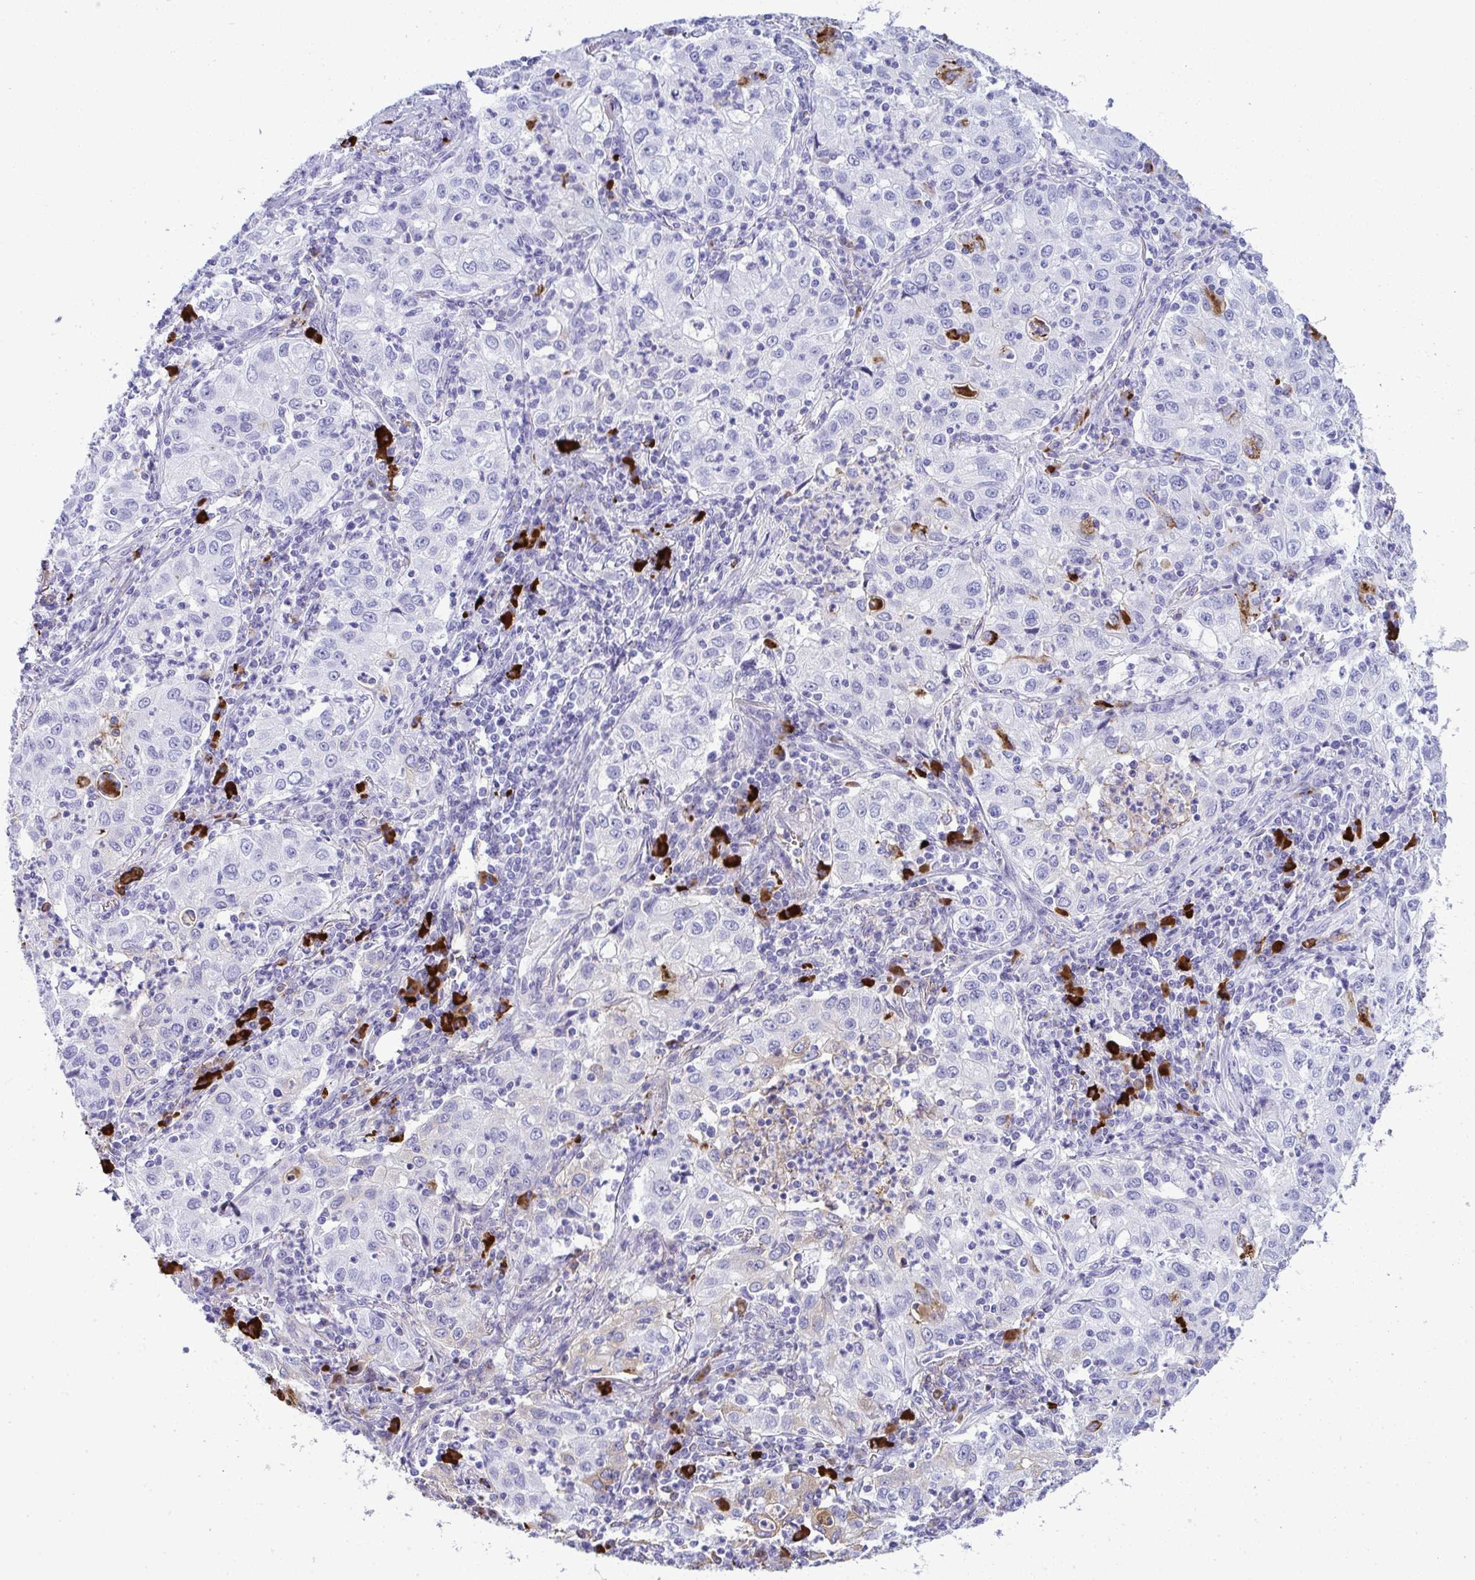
{"staining": {"intensity": "negative", "quantity": "none", "location": "none"}, "tissue": "lung cancer", "cell_type": "Tumor cells", "image_type": "cancer", "snomed": [{"axis": "morphology", "description": "Squamous cell carcinoma, NOS"}, {"axis": "topography", "description": "Lung"}], "caption": "This is an immunohistochemistry micrograph of human lung cancer. There is no staining in tumor cells.", "gene": "JCHAIN", "patient": {"sex": "male", "age": 71}}